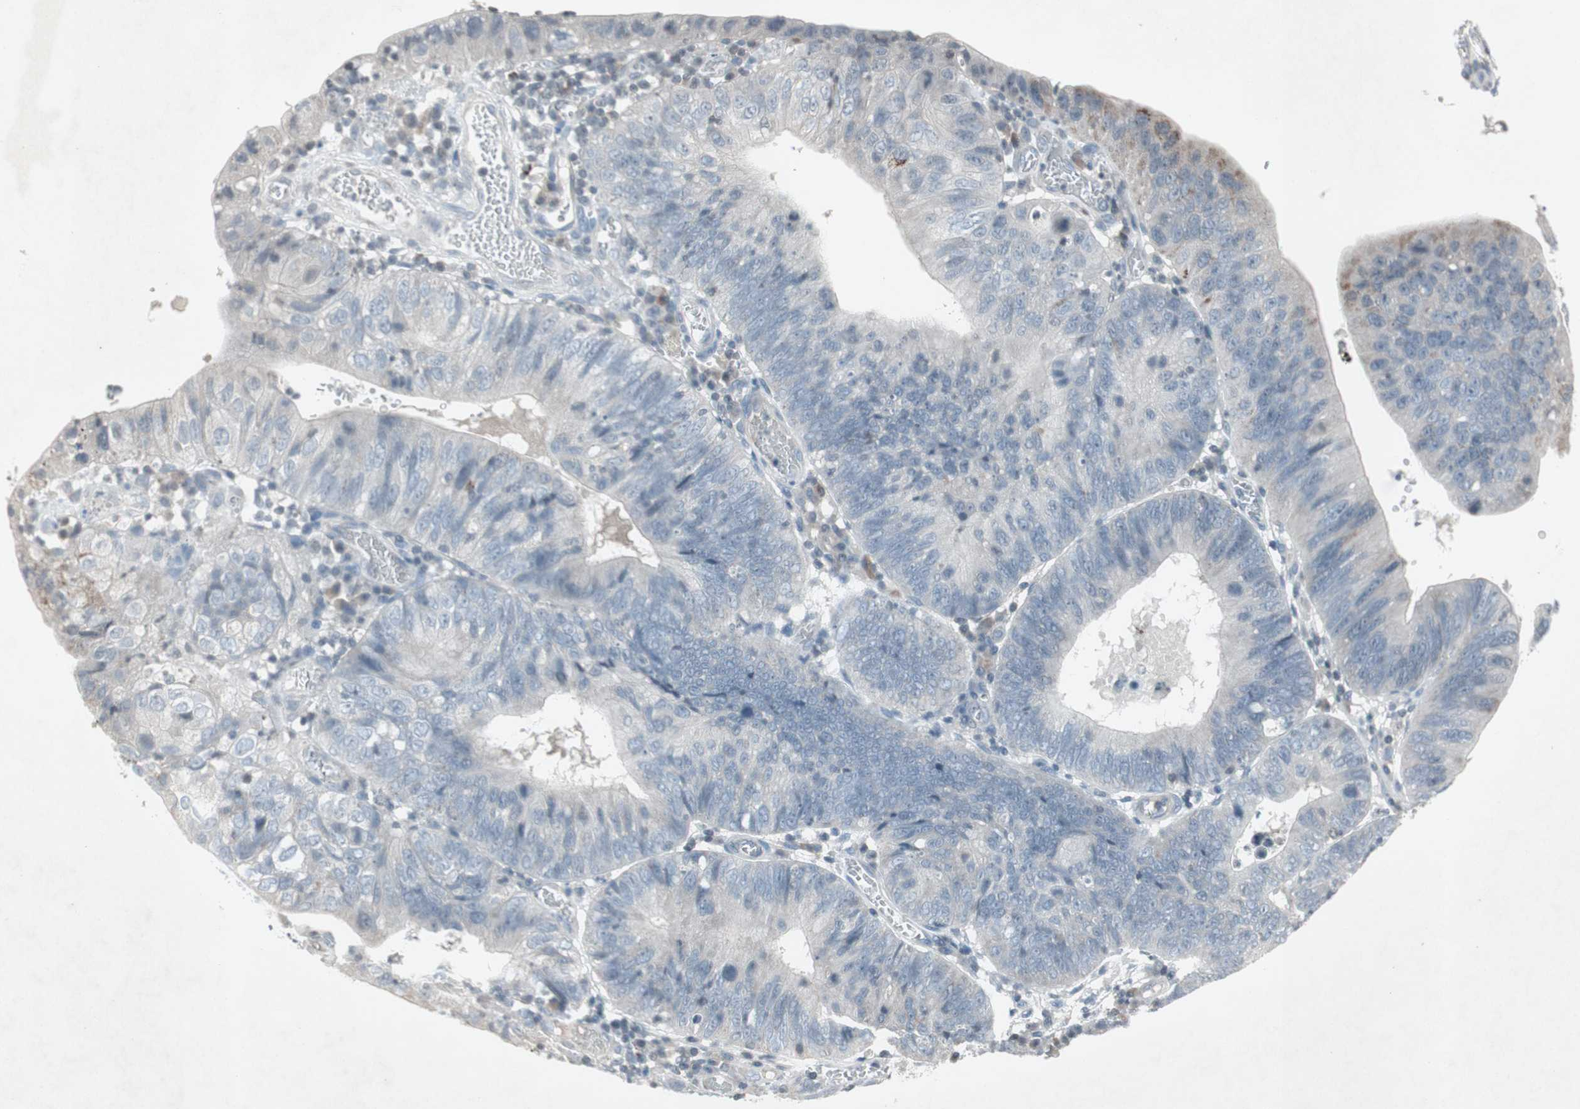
{"staining": {"intensity": "moderate", "quantity": "<25%", "location": "cytoplasmic/membranous"}, "tissue": "stomach cancer", "cell_type": "Tumor cells", "image_type": "cancer", "snomed": [{"axis": "morphology", "description": "Adenocarcinoma, NOS"}, {"axis": "topography", "description": "Stomach"}], "caption": "Moderate cytoplasmic/membranous staining for a protein is identified in about <25% of tumor cells of adenocarcinoma (stomach) using IHC.", "gene": "ARG2", "patient": {"sex": "male", "age": 59}}